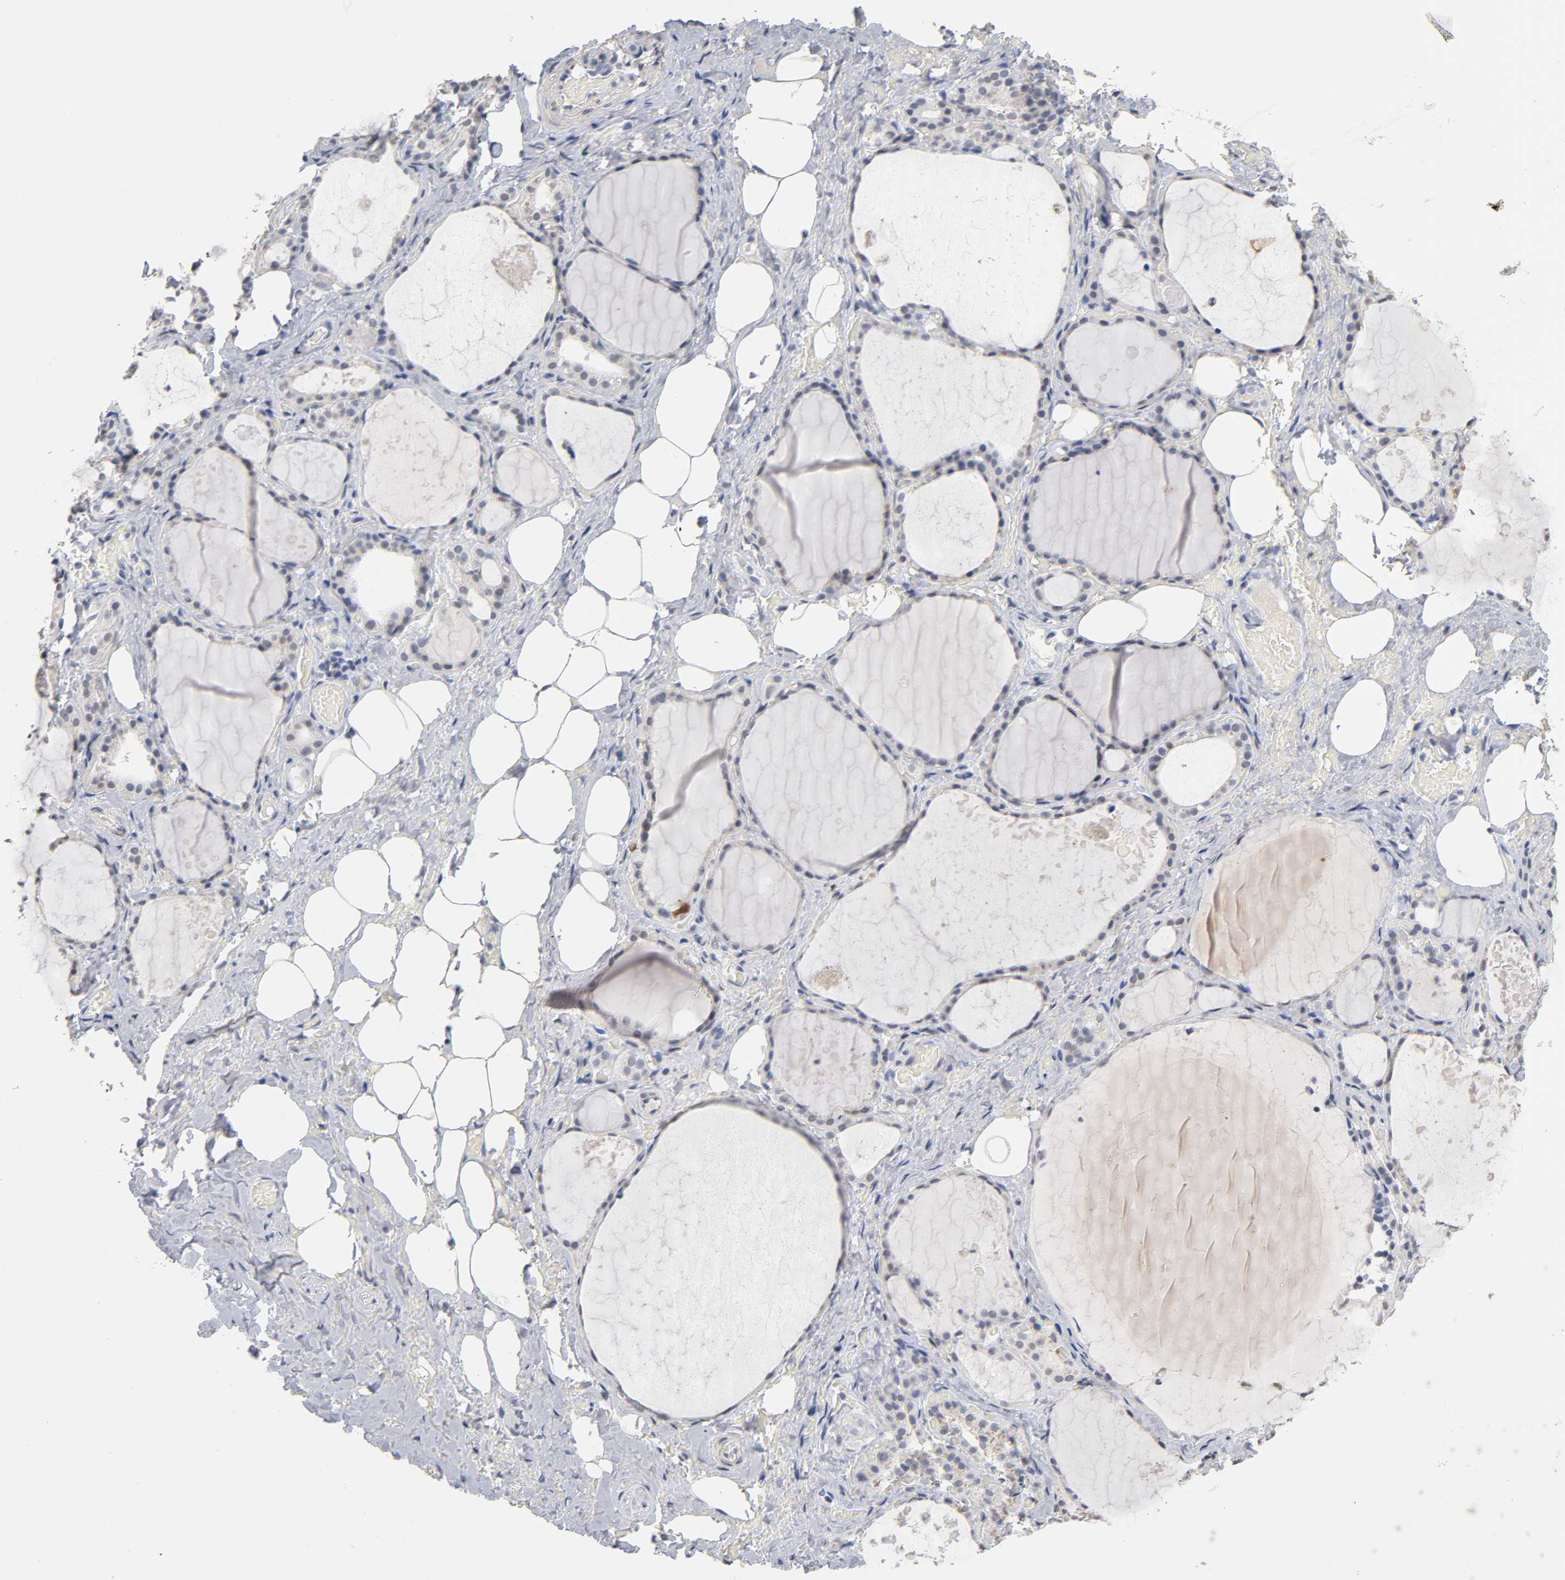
{"staining": {"intensity": "weak", "quantity": "<25%", "location": "cytoplasmic/membranous,nuclear"}, "tissue": "thyroid gland", "cell_type": "Glandular cells", "image_type": "normal", "snomed": [{"axis": "morphology", "description": "Normal tissue, NOS"}, {"axis": "topography", "description": "Thyroid gland"}], "caption": "IHC image of benign human thyroid gland stained for a protein (brown), which shows no expression in glandular cells. Brightfield microscopy of immunohistochemistry stained with DAB (3,3'-diaminobenzidine) (brown) and hematoxylin (blue), captured at high magnification.", "gene": "CRABP2", "patient": {"sex": "male", "age": 61}}